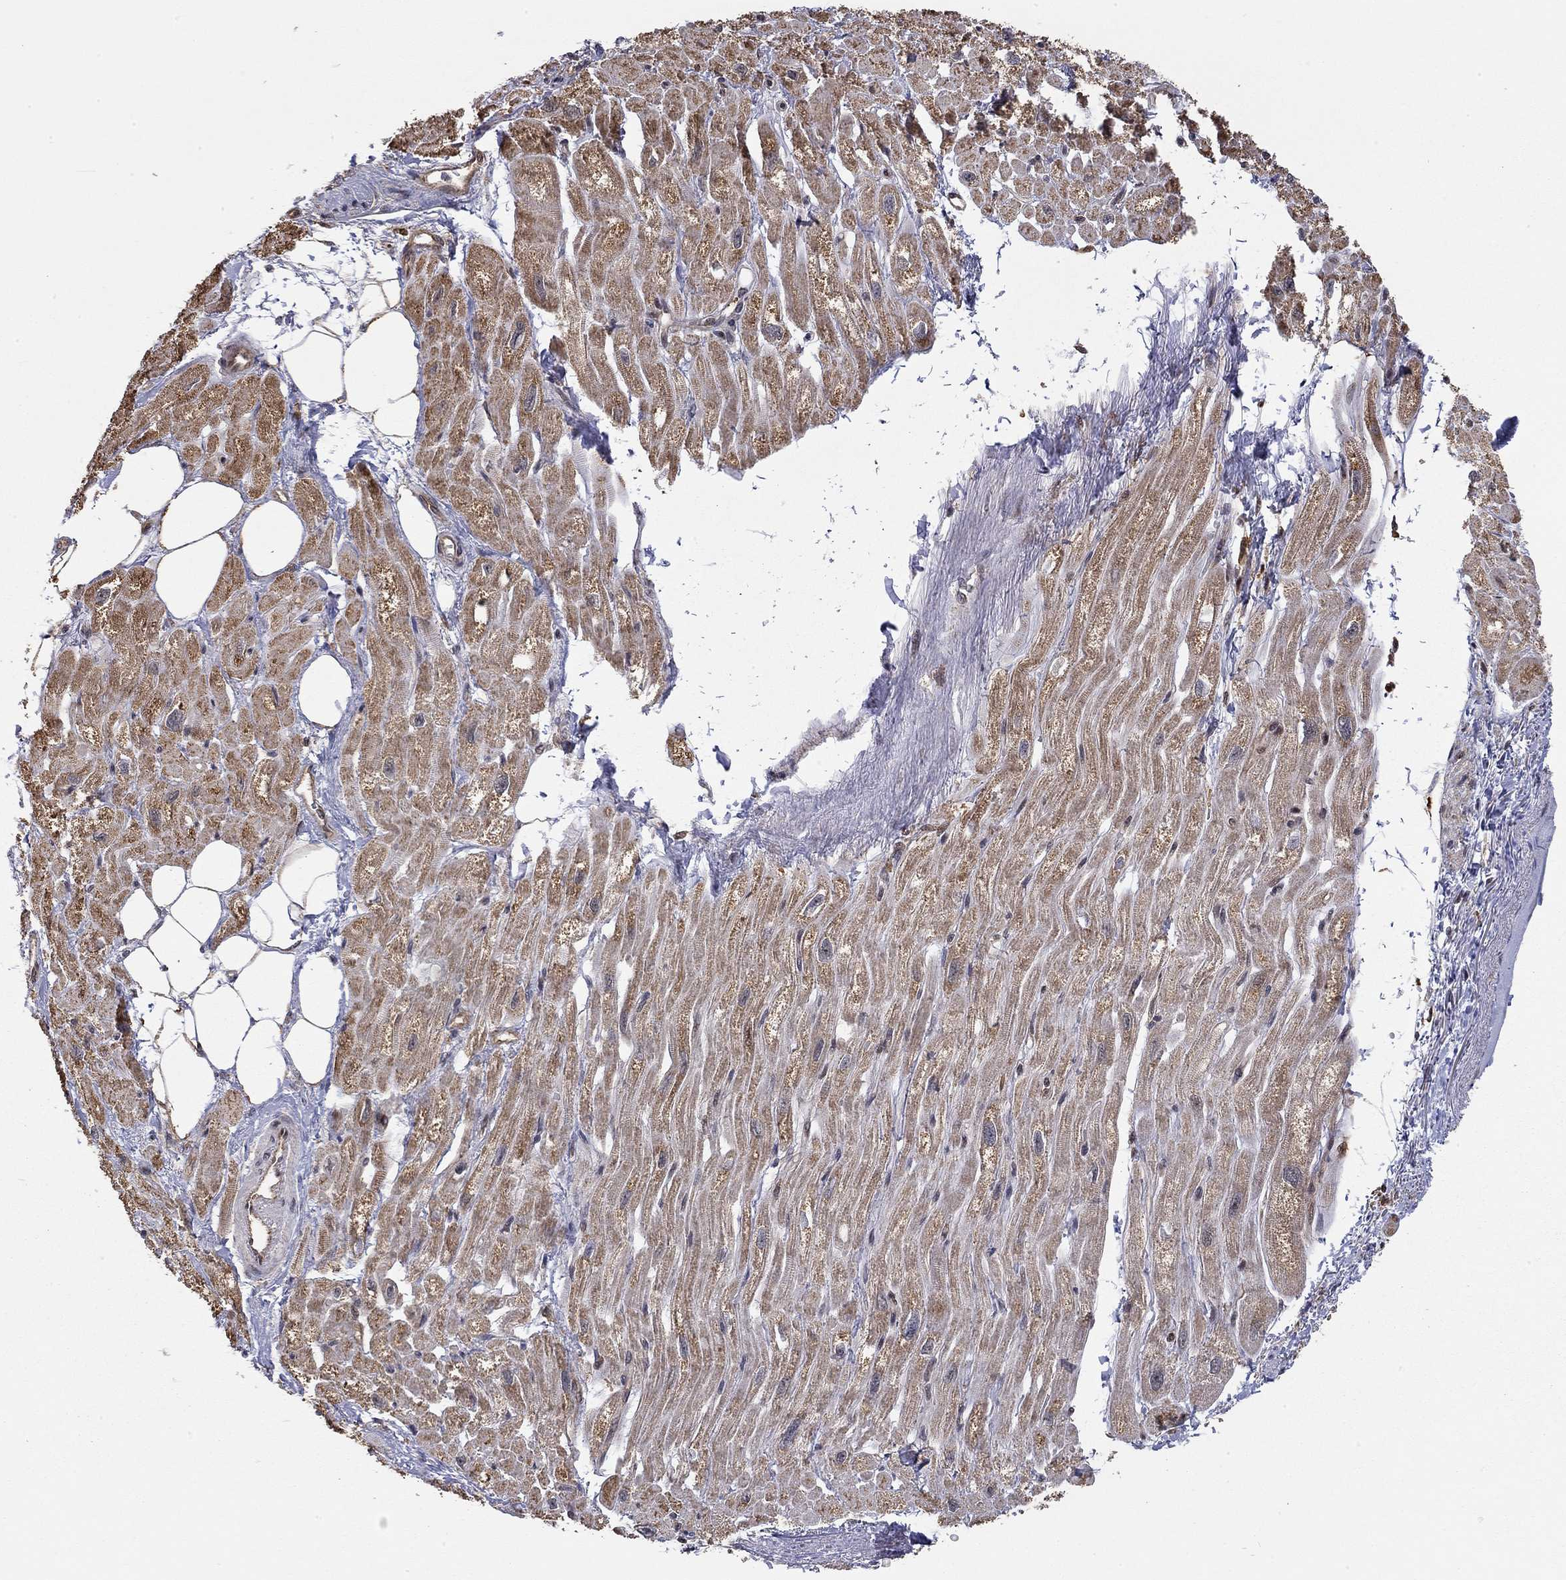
{"staining": {"intensity": "moderate", "quantity": "25%-75%", "location": "cytoplasmic/membranous"}, "tissue": "heart muscle", "cell_type": "Cardiomyocytes", "image_type": "normal", "snomed": [{"axis": "morphology", "description": "Normal tissue, NOS"}, {"axis": "topography", "description": "Heart"}], "caption": "Immunohistochemistry (DAB (3,3'-diaminobenzidine)) staining of benign heart muscle exhibits moderate cytoplasmic/membranous protein expression in approximately 25%-75% of cardiomyocytes.", "gene": "TDP1", "patient": {"sex": "male", "age": 66}}